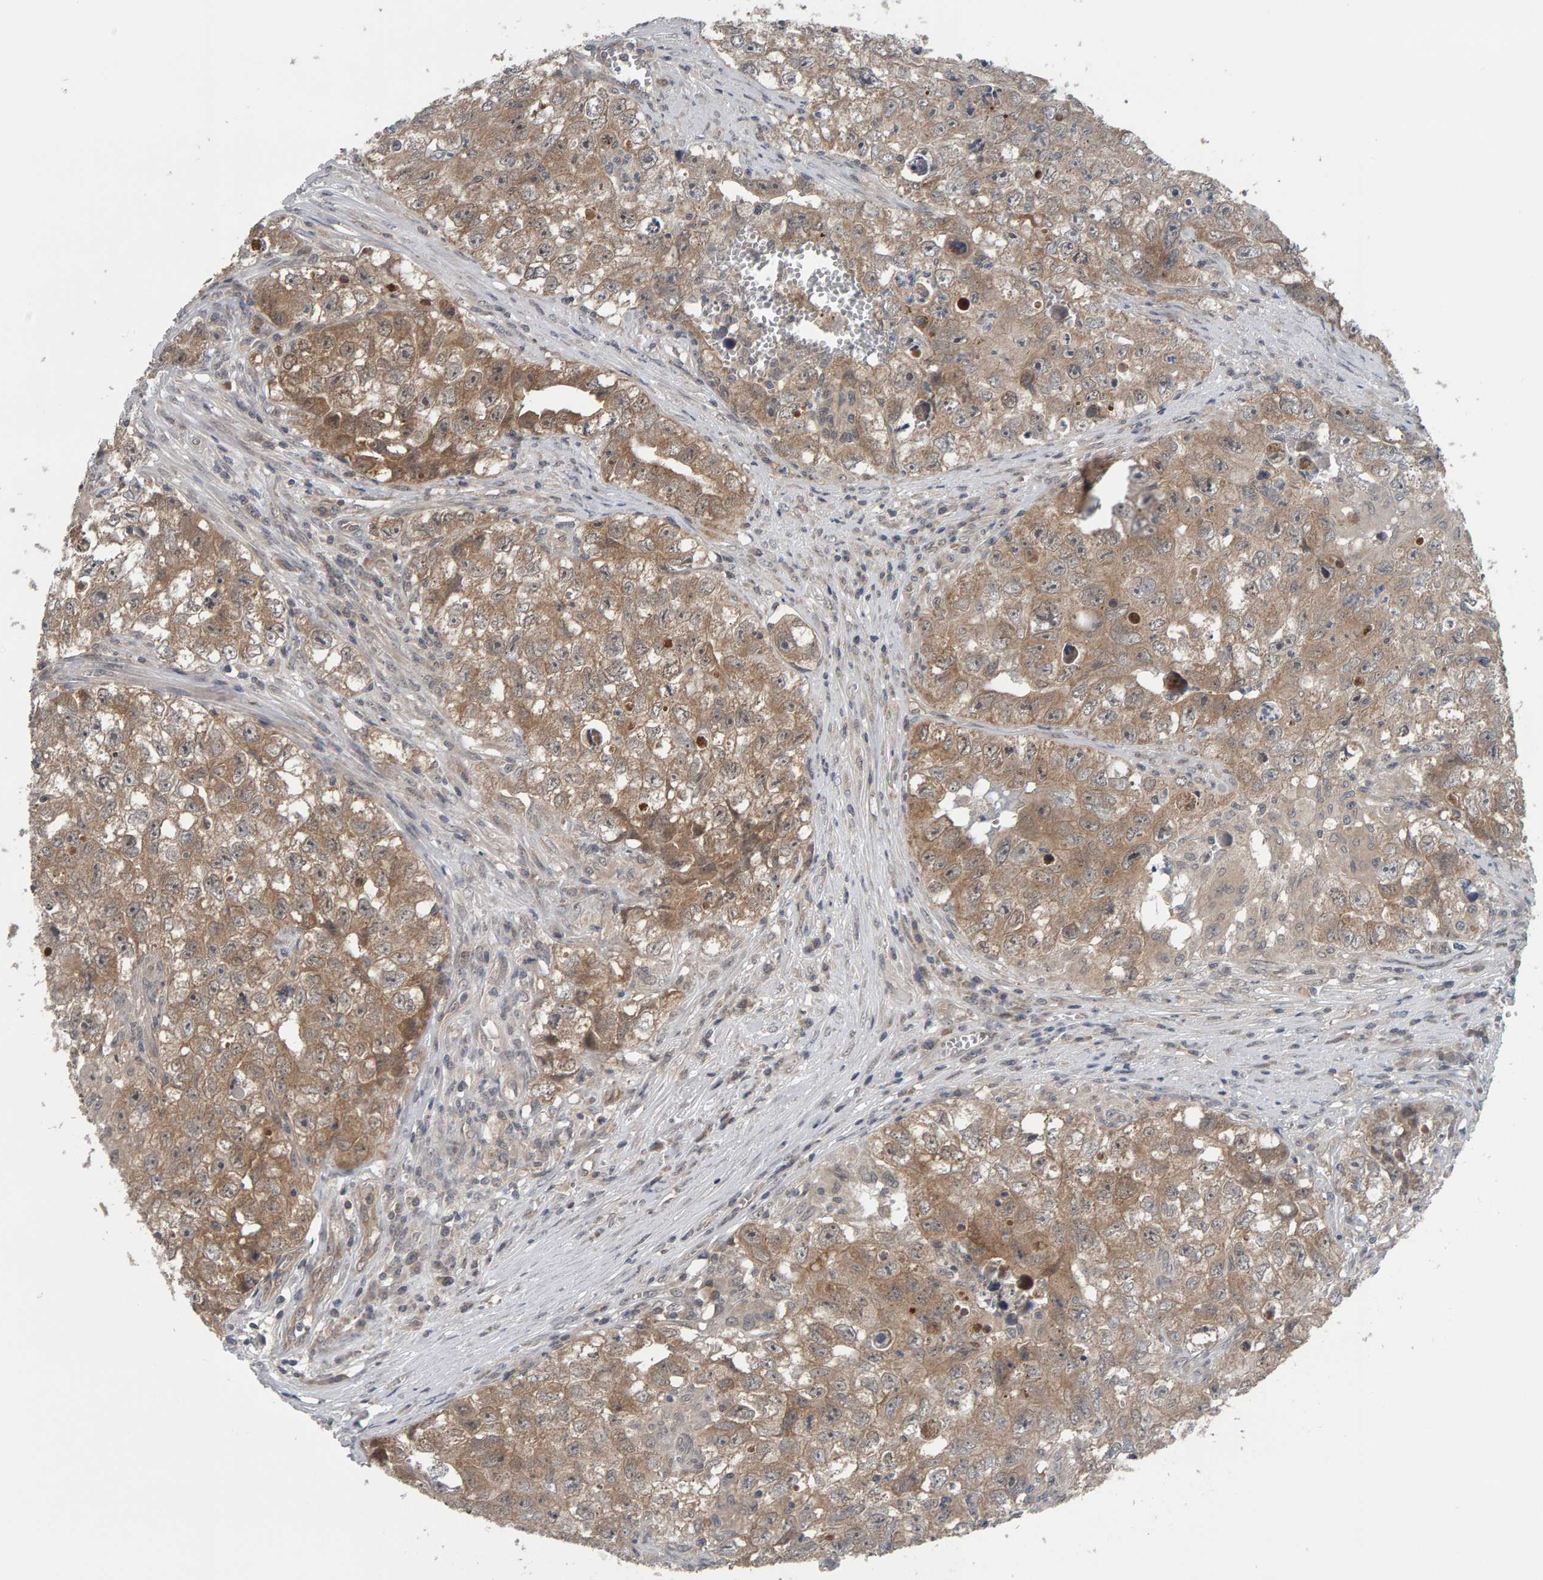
{"staining": {"intensity": "weak", "quantity": ">75%", "location": "cytoplasmic/membranous"}, "tissue": "testis cancer", "cell_type": "Tumor cells", "image_type": "cancer", "snomed": [{"axis": "morphology", "description": "Seminoma, NOS"}, {"axis": "morphology", "description": "Carcinoma, Embryonal, NOS"}, {"axis": "topography", "description": "Testis"}], "caption": "Embryonal carcinoma (testis) stained with DAB immunohistochemistry (IHC) displays low levels of weak cytoplasmic/membranous expression in approximately >75% of tumor cells.", "gene": "COASY", "patient": {"sex": "male", "age": 43}}